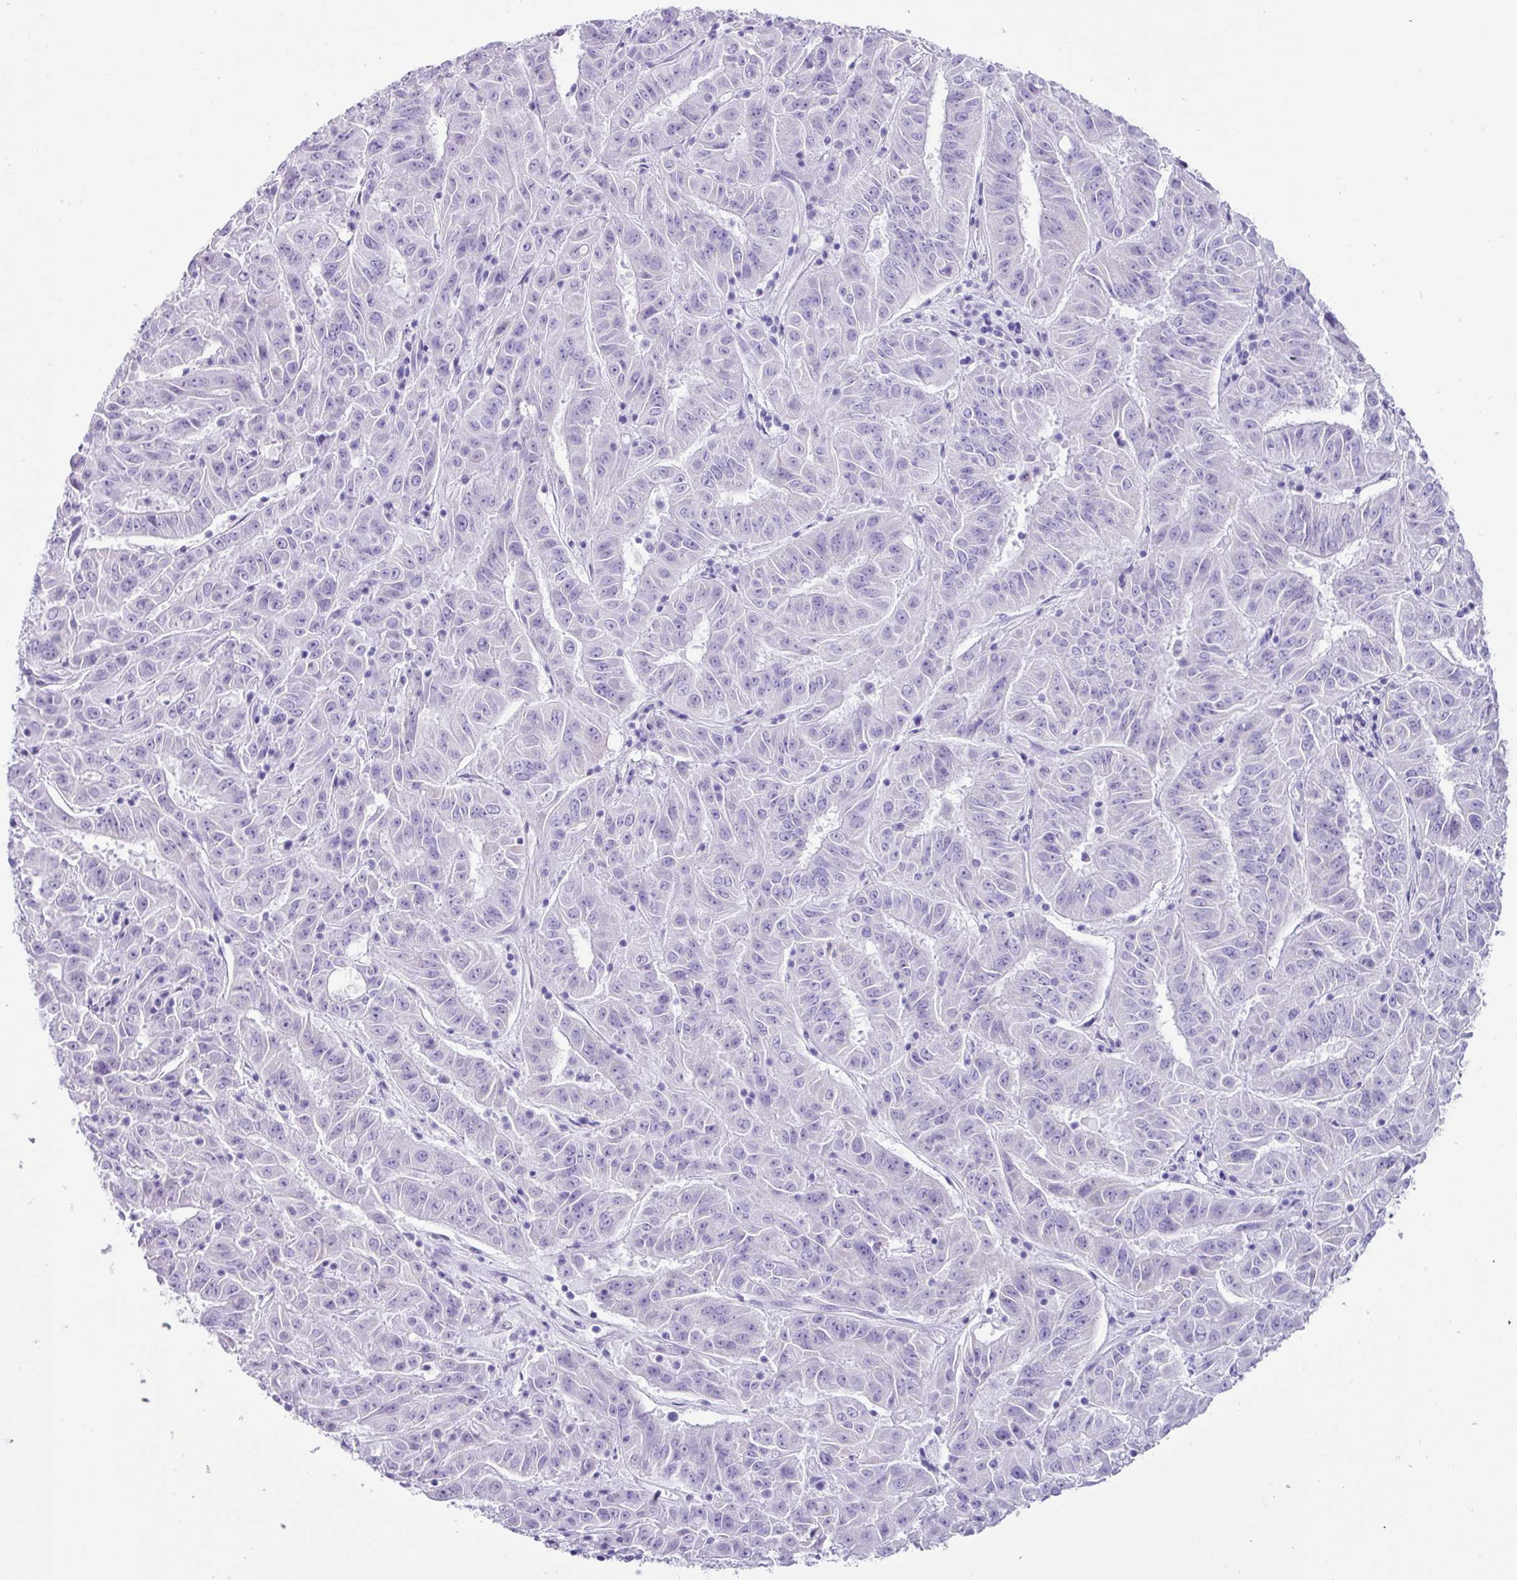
{"staining": {"intensity": "negative", "quantity": "none", "location": "none"}, "tissue": "pancreatic cancer", "cell_type": "Tumor cells", "image_type": "cancer", "snomed": [{"axis": "morphology", "description": "Adenocarcinoma, NOS"}, {"axis": "topography", "description": "Pancreas"}], "caption": "A histopathology image of pancreatic cancer stained for a protein displays no brown staining in tumor cells.", "gene": "NCCRP1", "patient": {"sex": "male", "age": 63}}